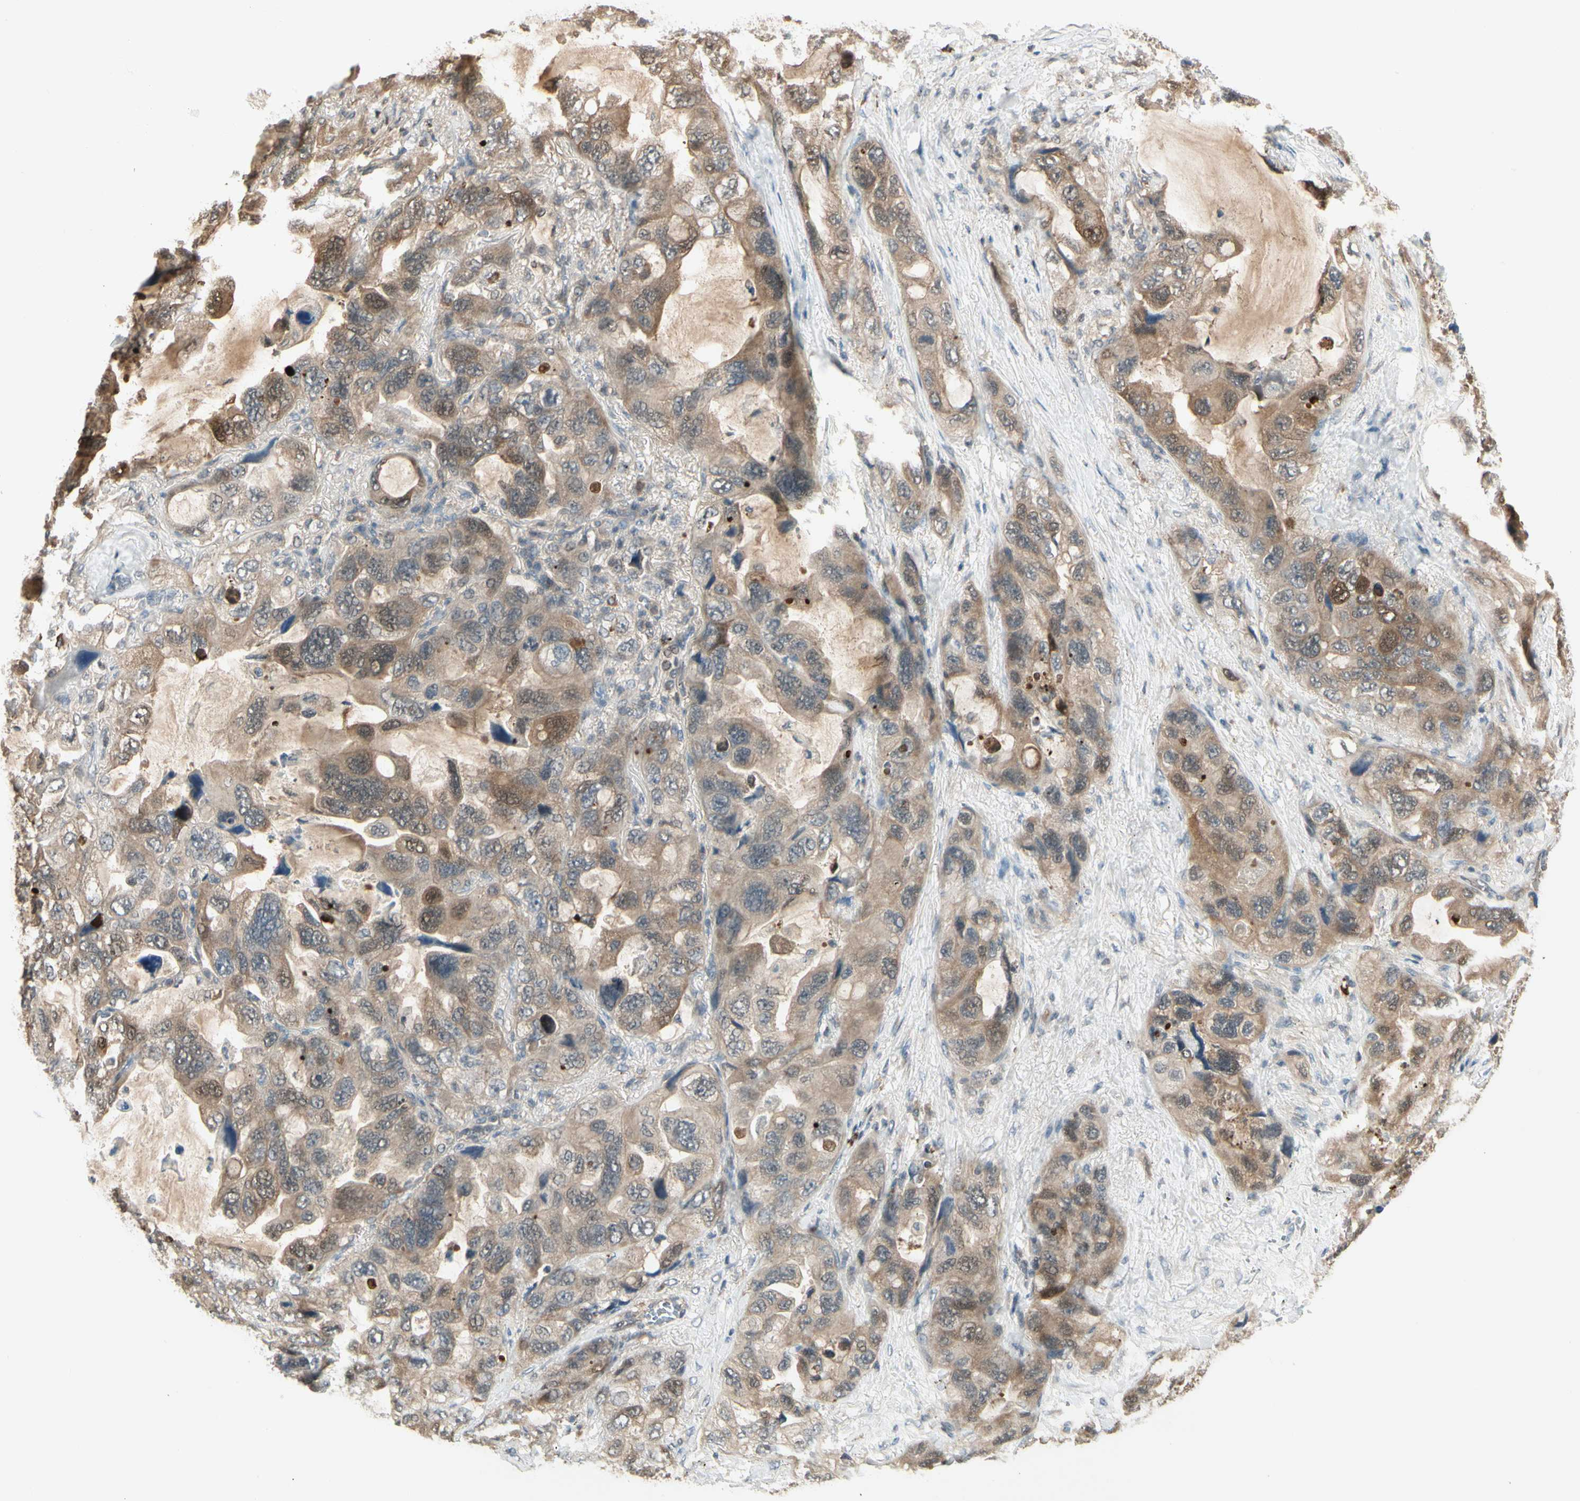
{"staining": {"intensity": "moderate", "quantity": ">75%", "location": "cytoplasmic/membranous"}, "tissue": "lung cancer", "cell_type": "Tumor cells", "image_type": "cancer", "snomed": [{"axis": "morphology", "description": "Squamous cell carcinoma, NOS"}, {"axis": "topography", "description": "Lung"}], "caption": "DAB immunohistochemical staining of lung cancer reveals moderate cytoplasmic/membranous protein positivity in approximately >75% of tumor cells.", "gene": "EVC", "patient": {"sex": "female", "age": 73}}